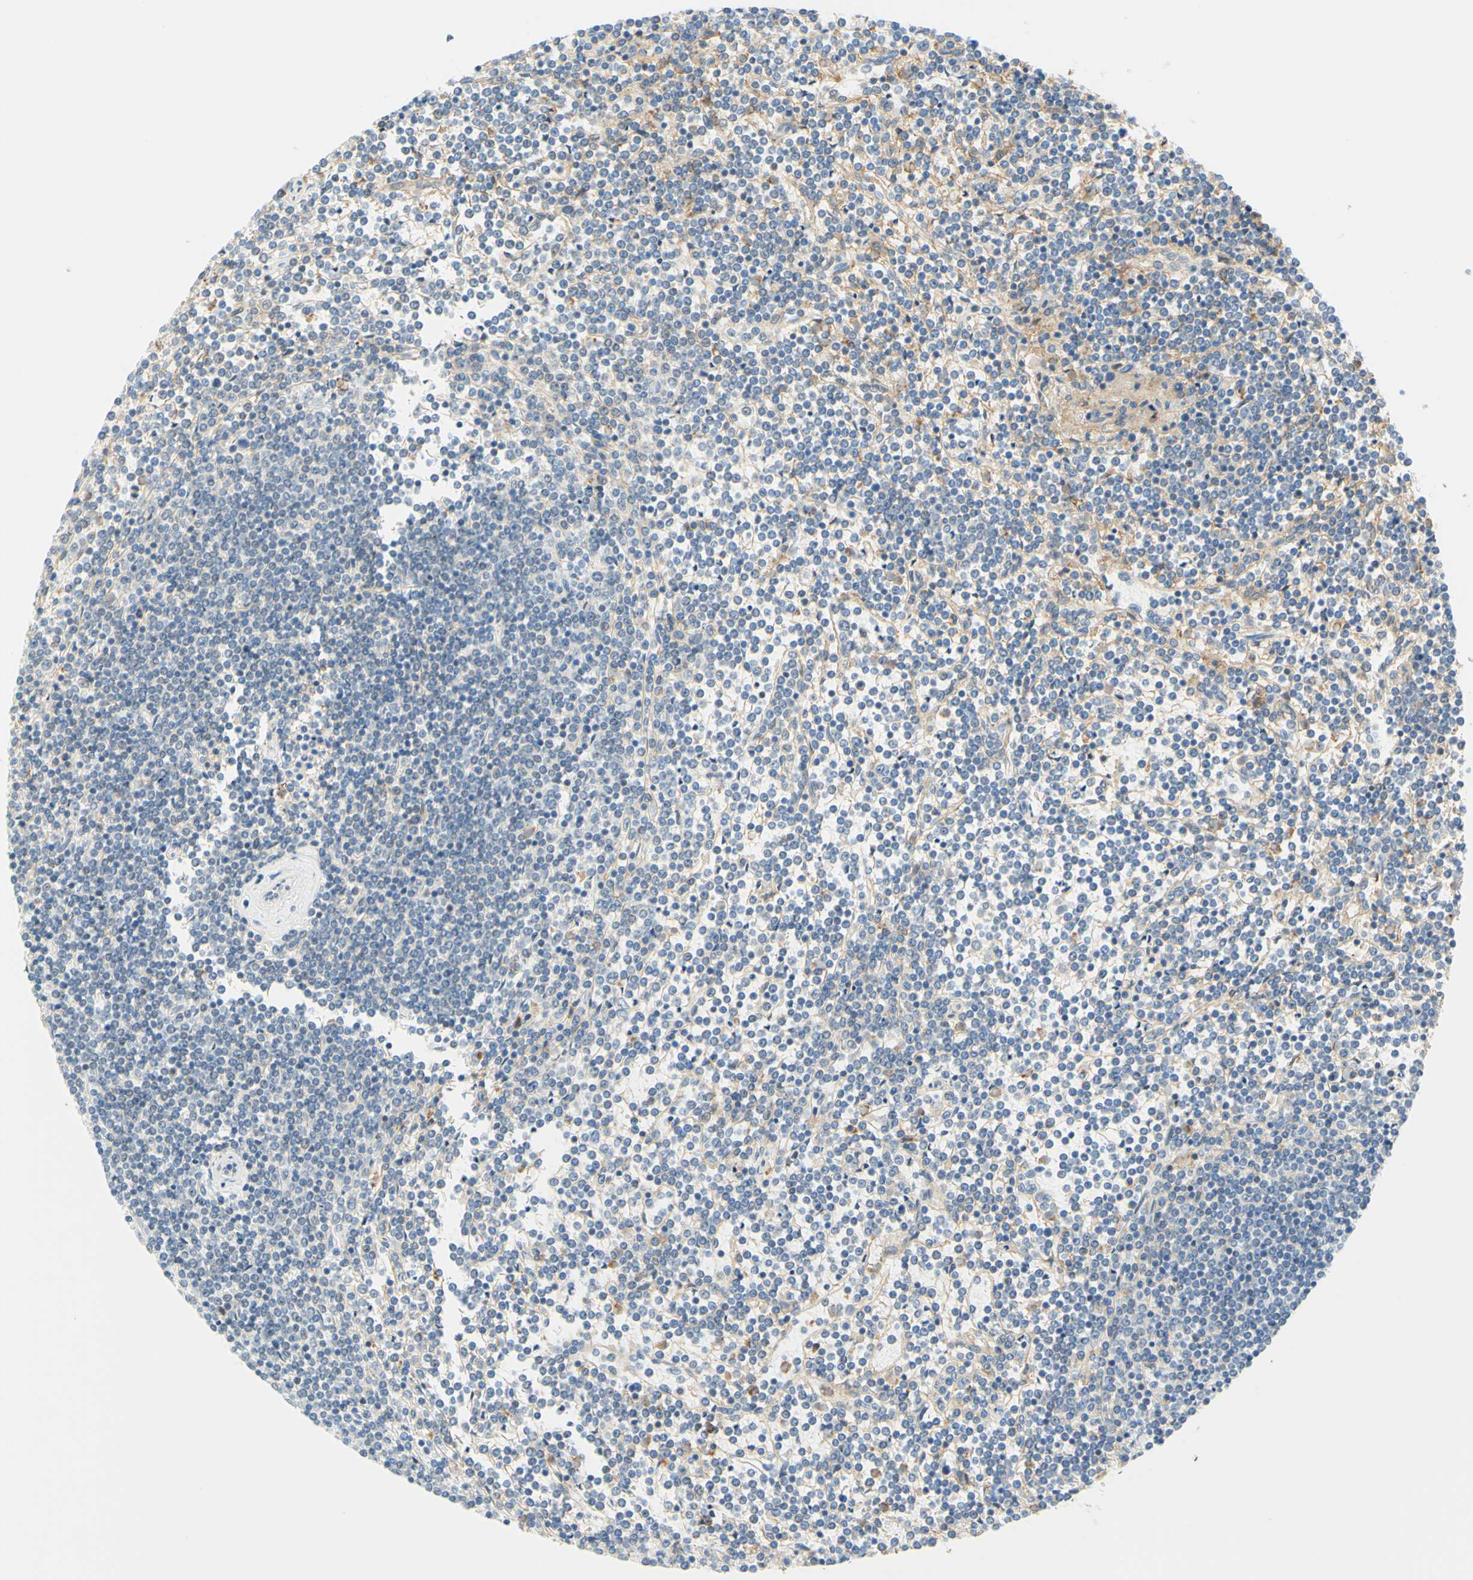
{"staining": {"intensity": "negative", "quantity": "none", "location": "none"}, "tissue": "lymphoma", "cell_type": "Tumor cells", "image_type": "cancer", "snomed": [{"axis": "morphology", "description": "Malignant lymphoma, non-Hodgkin's type, Low grade"}, {"axis": "topography", "description": "Spleen"}], "caption": "Tumor cells are negative for protein expression in human lymphoma.", "gene": "TREM2", "patient": {"sex": "female", "age": 19}}